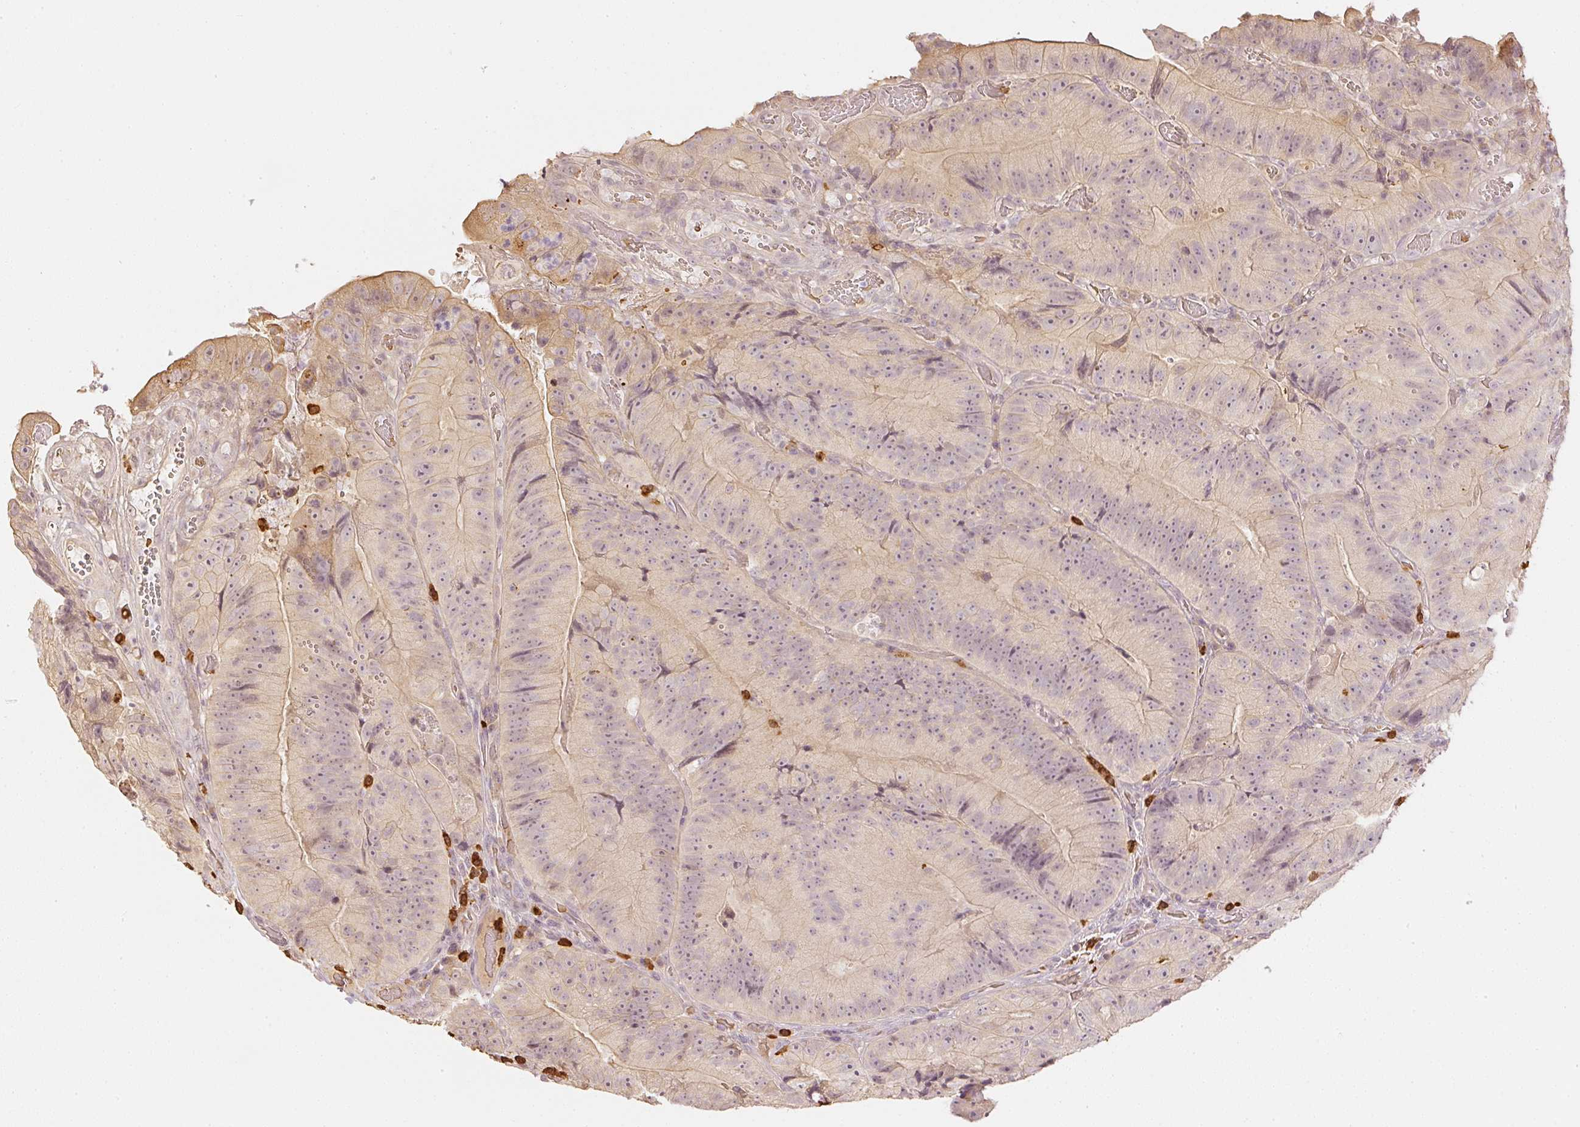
{"staining": {"intensity": "weak", "quantity": "25%-75%", "location": "cytoplasmic/membranous"}, "tissue": "colorectal cancer", "cell_type": "Tumor cells", "image_type": "cancer", "snomed": [{"axis": "morphology", "description": "Adenocarcinoma, NOS"}, {"axis": "topography", "description": "Colon"}], "caption": "Tumor cells exhibit low levels of weak cytoplasmic/membranous staining in about 25%-75% of cells in adenocarcinoma (colorectal).", "gene": "GZMA", "patient": {"sex": "female", "age": 86}}